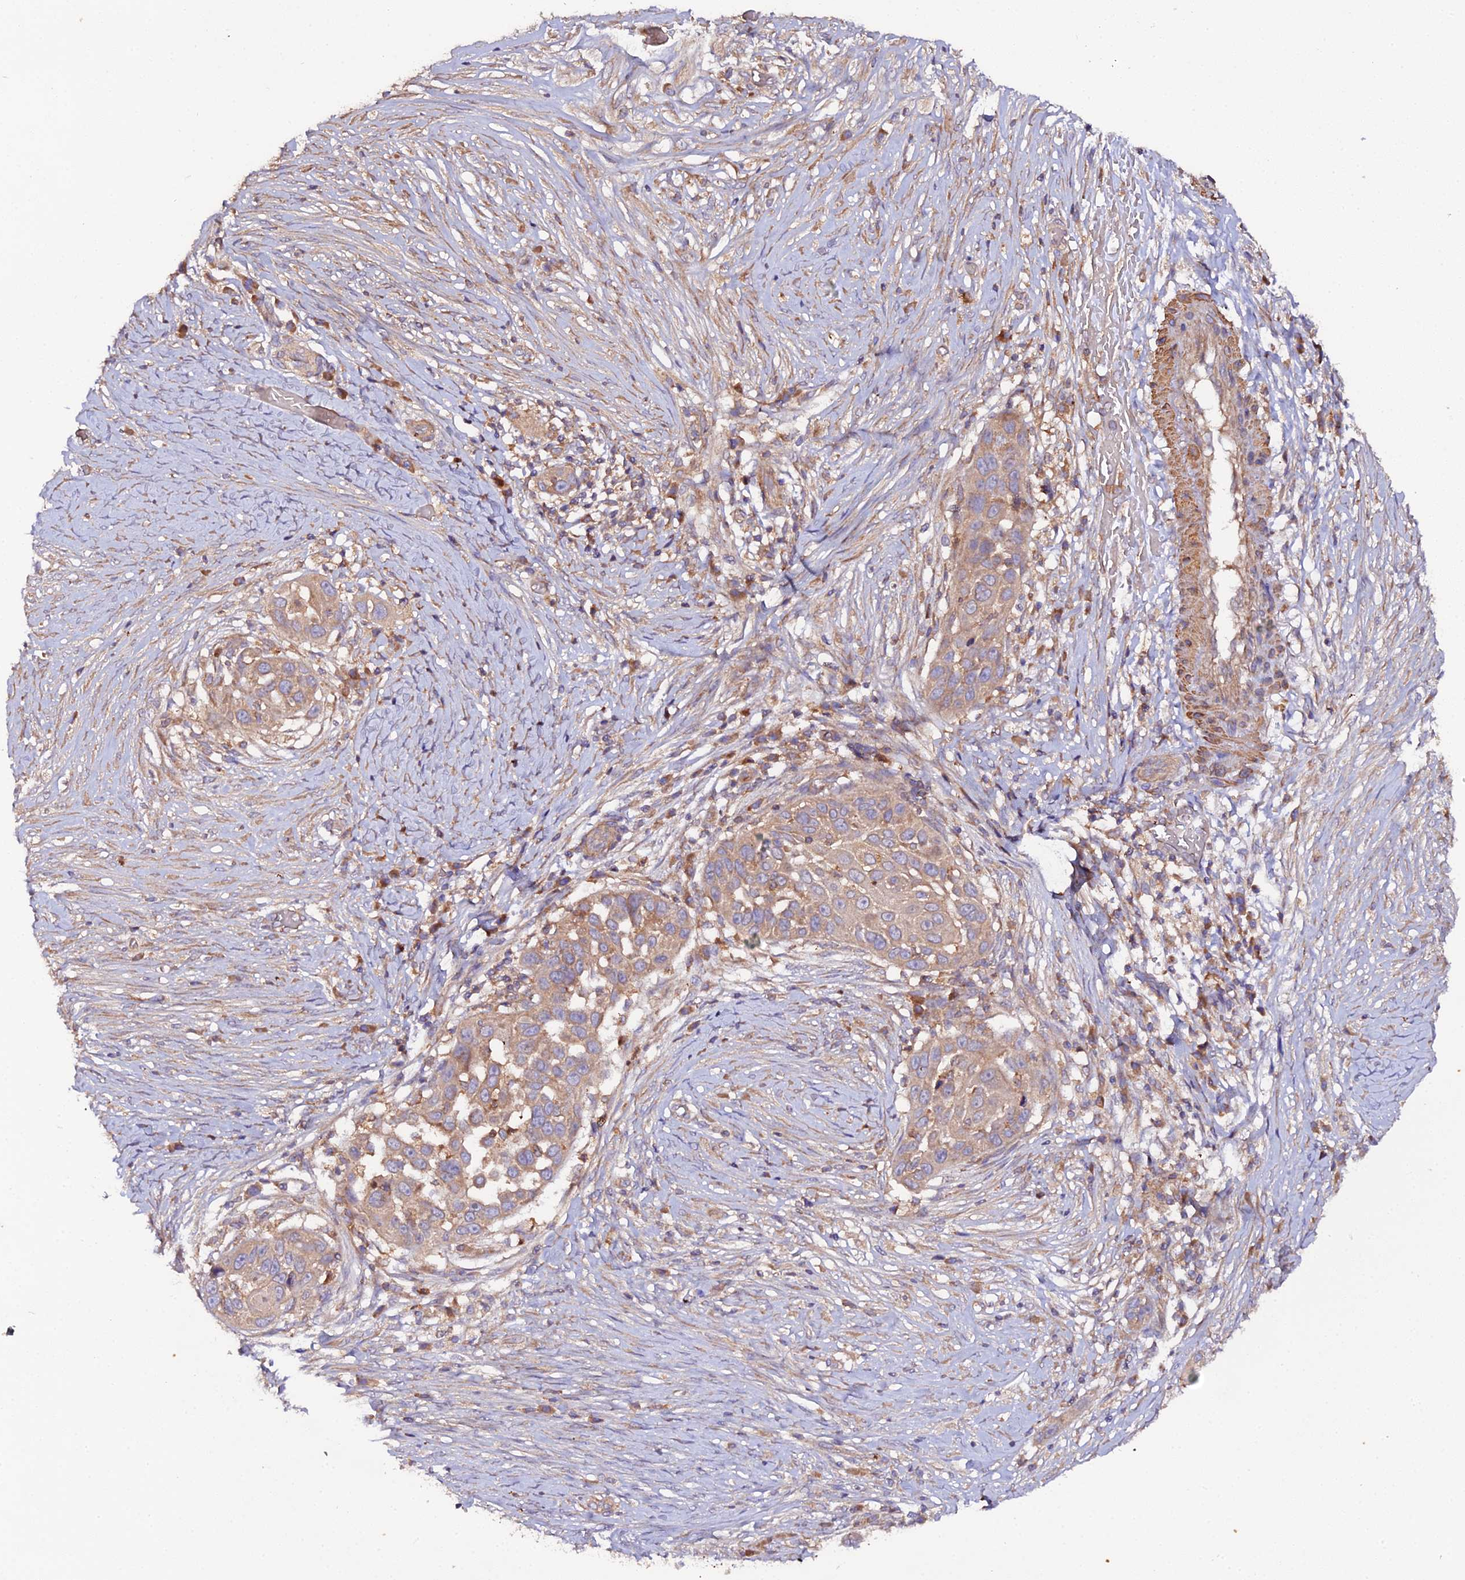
{"staining": {"intensity": "moderate", "quantity": "<25%", "location": "cytoplasmic/membranous"}, "tissue": "skin cancer", "cell_type": "Tumor cells", "image_type": "cancer", "snomed": [{"axis": "morphology", "description": "Squamous cell carcinoma, NOS"}, {"axis": "topography", "description": "Skin"}], "caption": "A high-resolution photomicrograph shows immunohistochemistry staining of skin squamous cell carcinoma, which exhibits moderate cytoplasmic/membranous positivity in approximately <25% of tumor cells. Nuclei are stained in blue.", "gene": "TRIM26", "patient": {"sex": "female", "age": 44}}